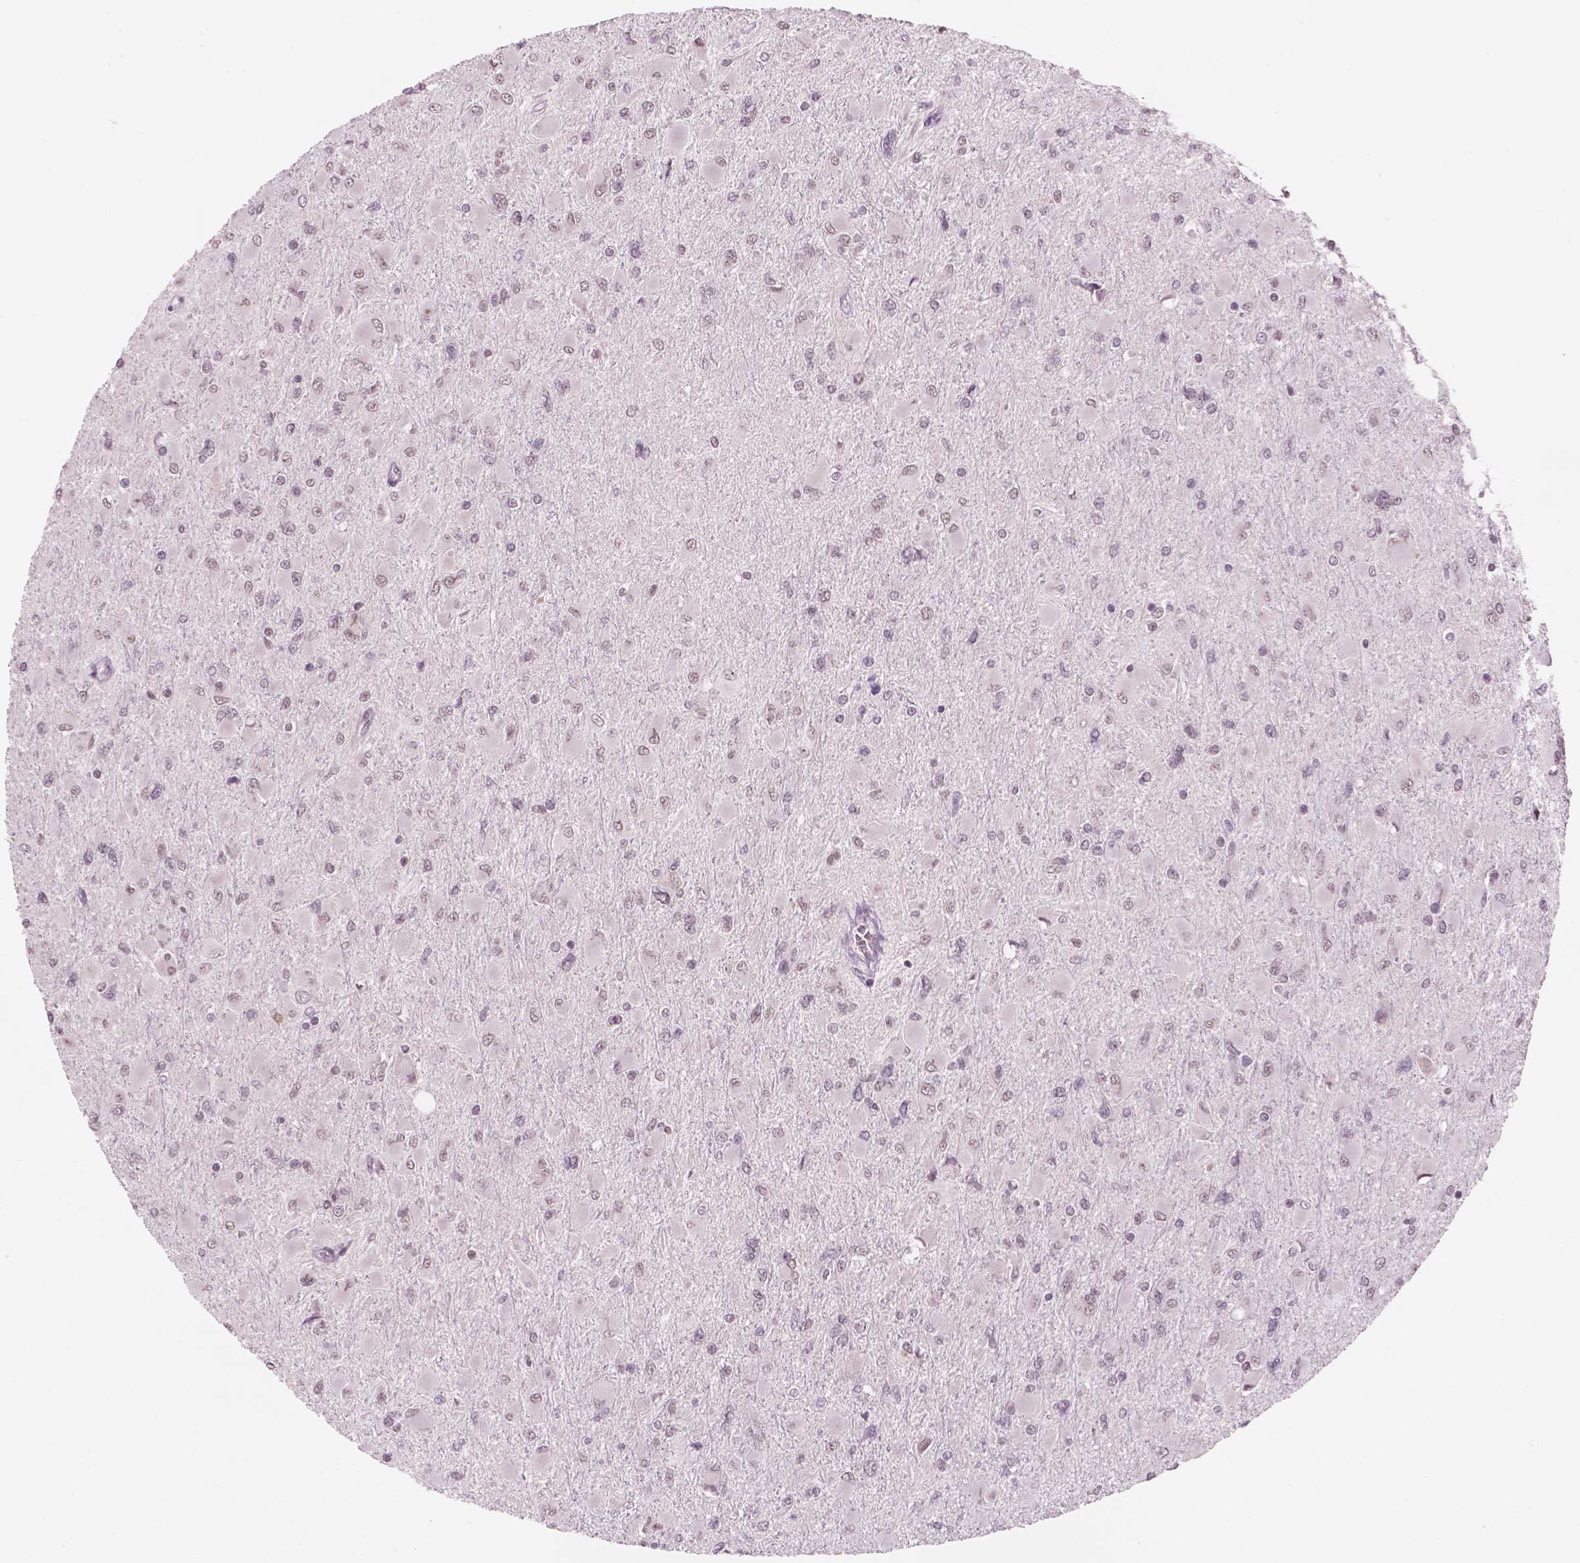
{"staining": {"intensity": "negative", "quantity": "none", "location": "none"}, "tissue": "glioma", "cell_type": "Tumor cells", "image_type": "cancer", "snomed": [{"axis": "morphology", "description": "Glioma, malignant, High grade"}, {"axis": "topography", "description": "Cerebral cortex"}], "caption": "Malignant glioma (high-grade) stained for a protein using immunohistochemistry (IHC) exhibits no expression tumor cells.", "gene": "POLR2E", "patient": {"sex": "female", "age": 36}}